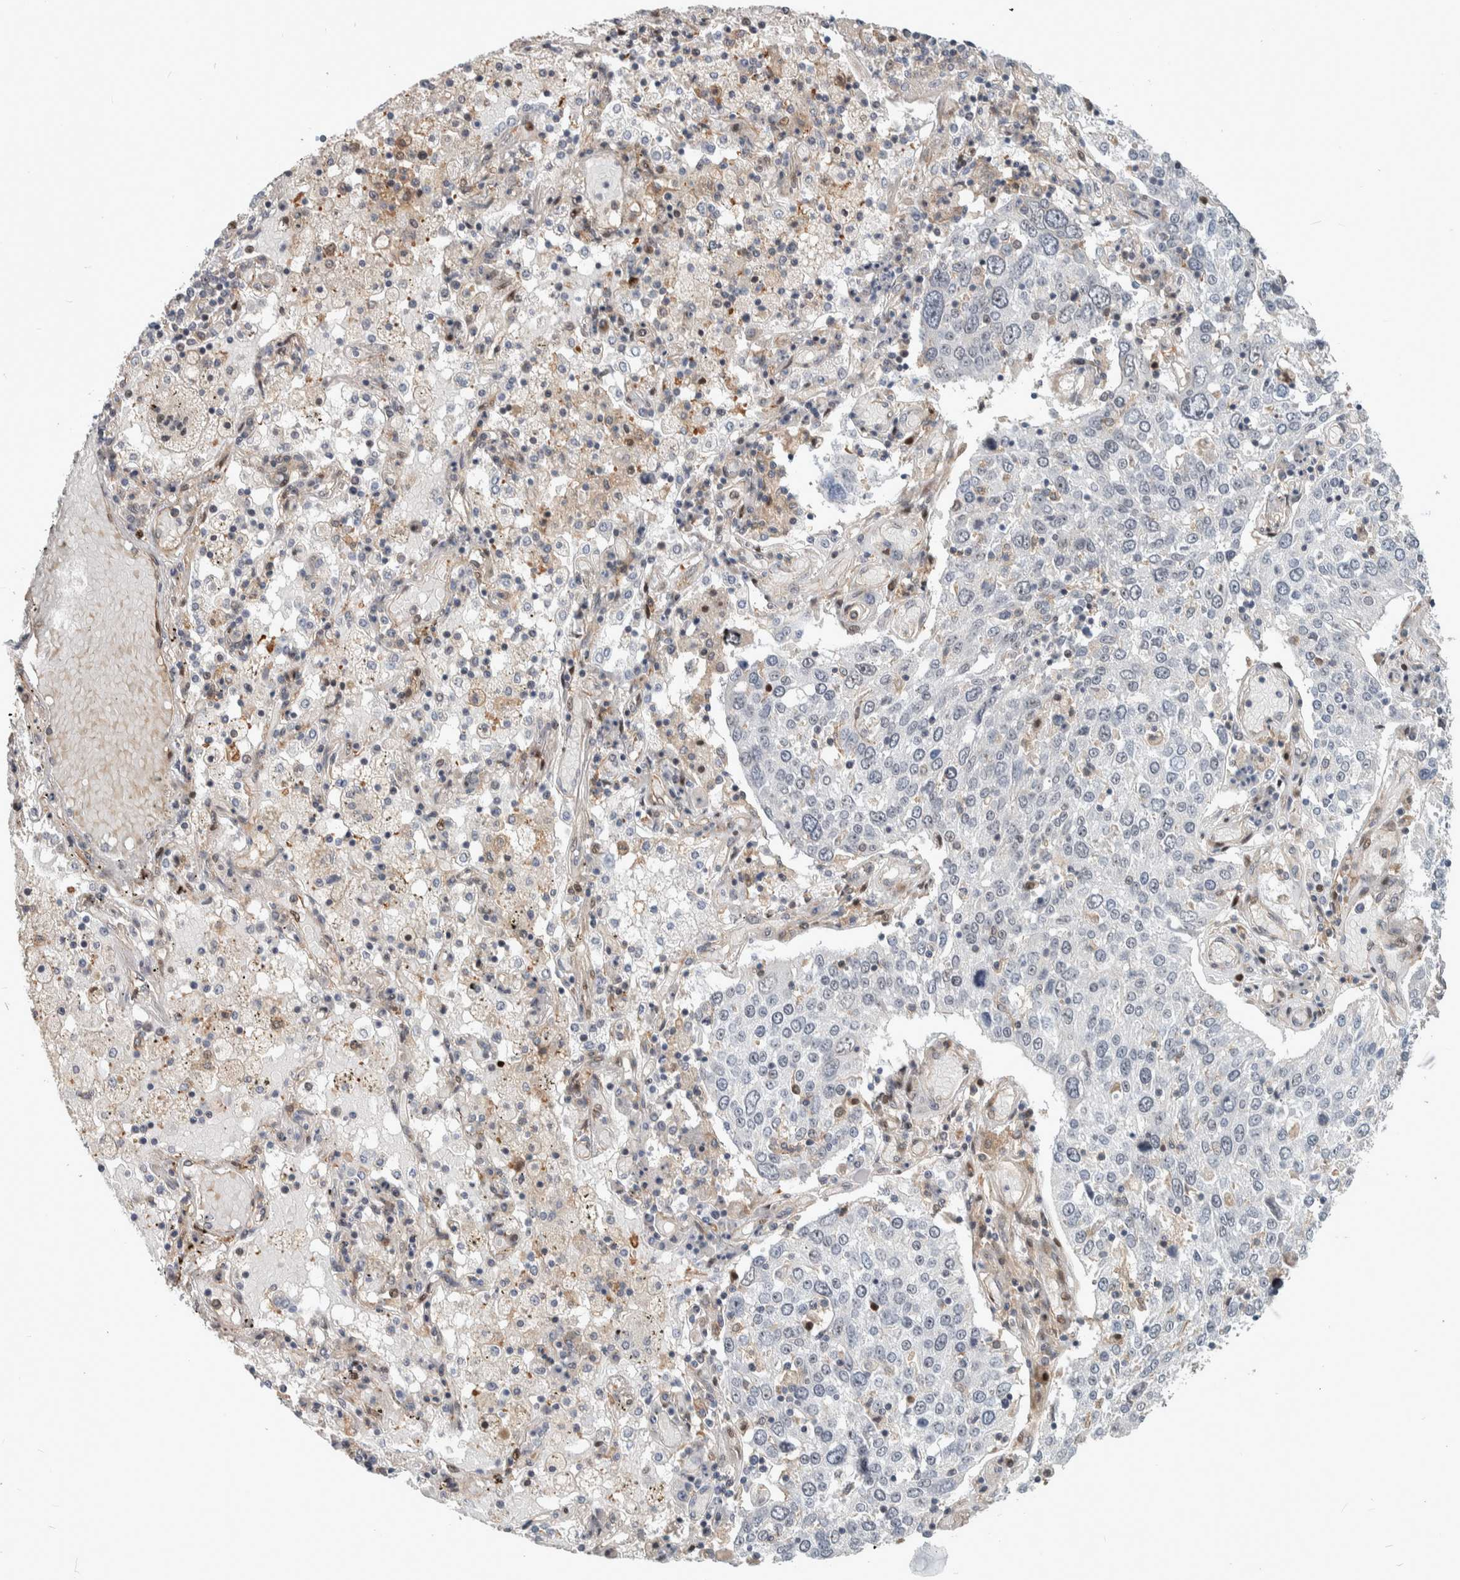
{"staining": {"intensity": "negative", "quantity": "none", "location": "none"}, "tissue": "lung cancer", "cell_type": "Tumor cells", "image_type": "cancer", "snomed": [{"axis": "morphology", "description": "Squamous cell carcinoma, NOS"}, {"axis": "topography", "description": "Lung"}], "caption": "Image shows no significant protein expression in tumor cells of lung squamous cell carcinoma.", "gene": "MSL1", "patient": {"sex": "male", "age": 65}}